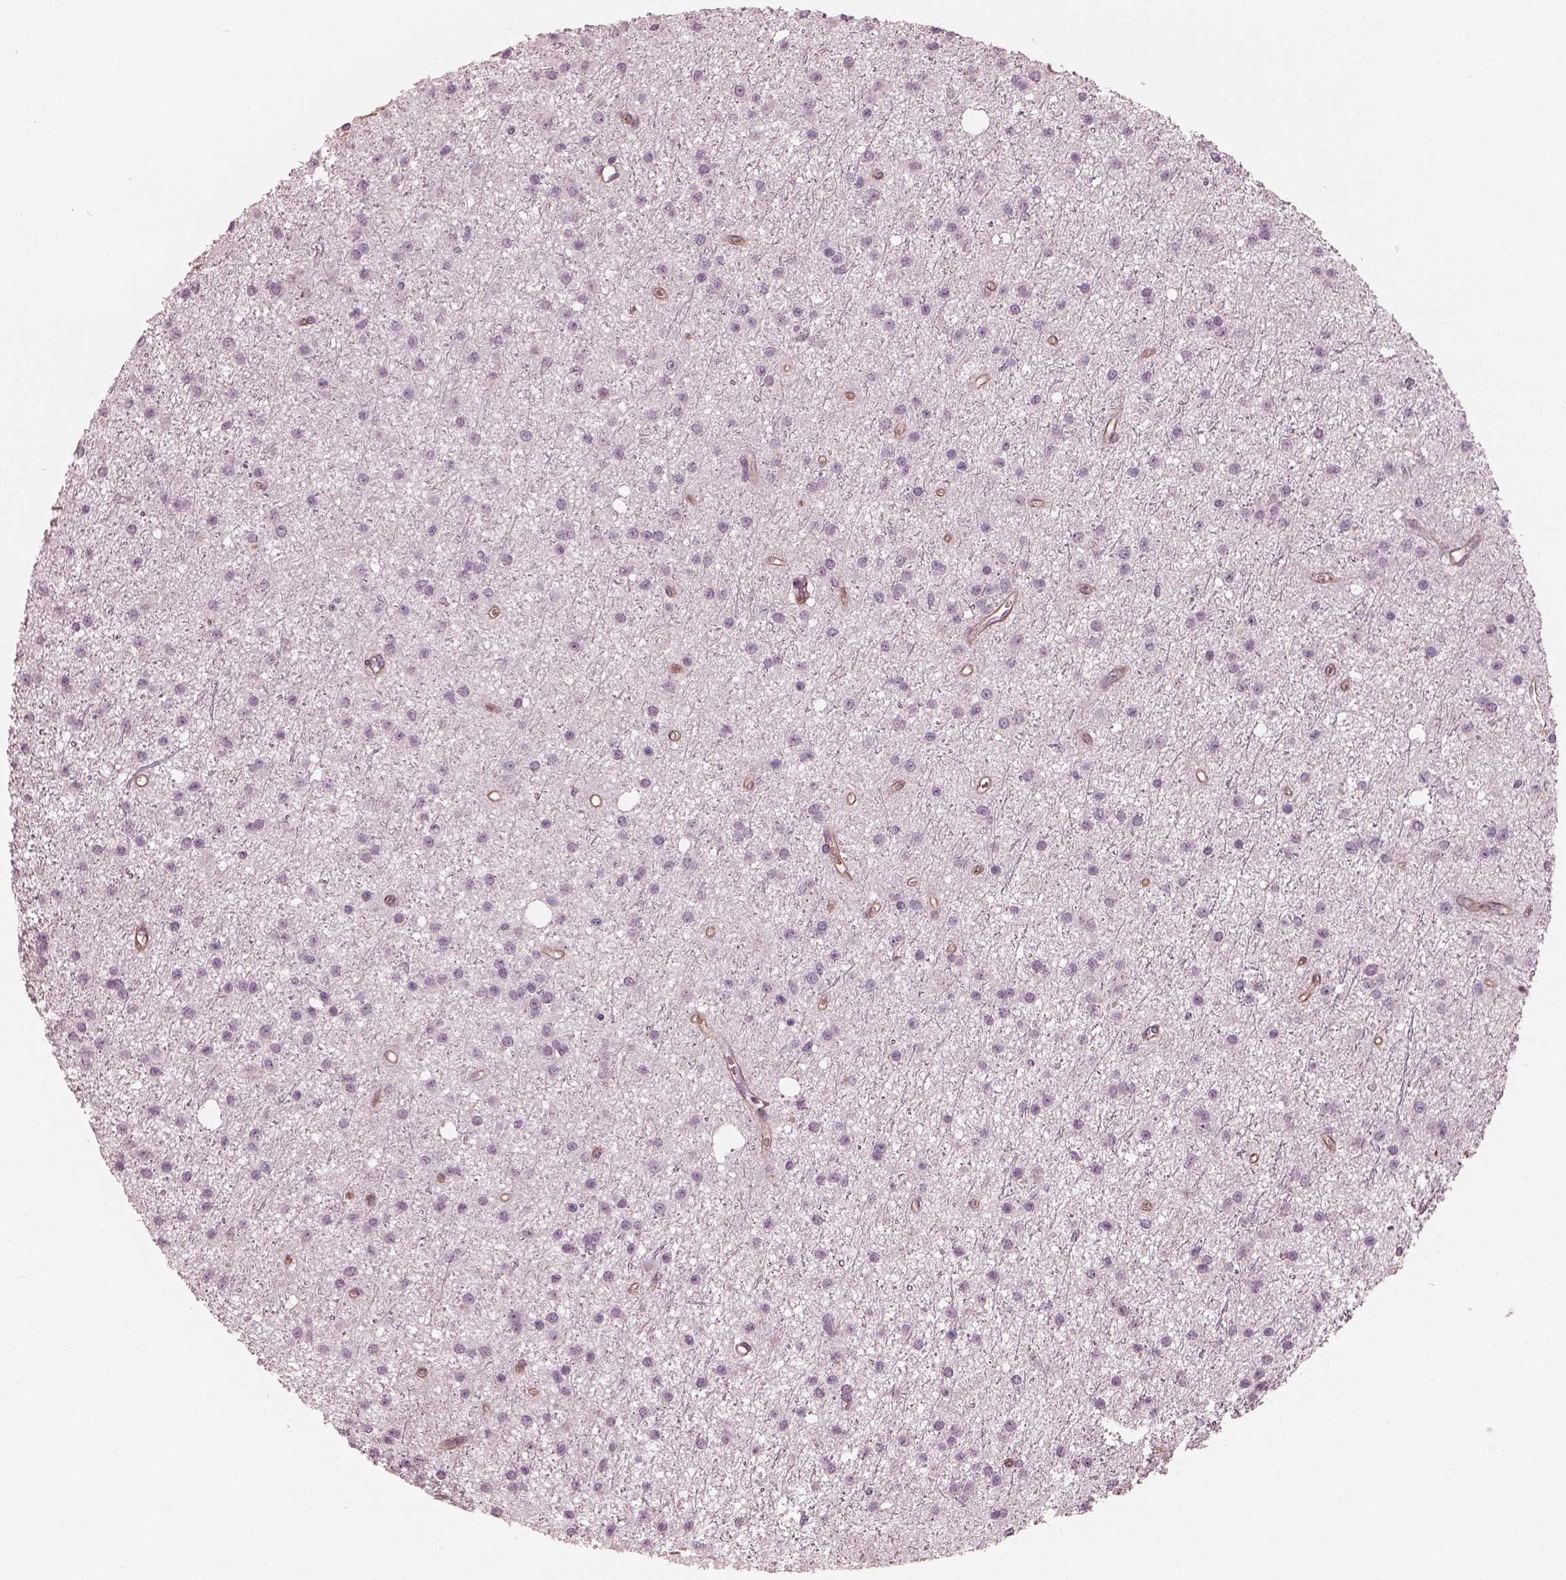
{"staining": {"intensity": "negative", "quantity": "none", "location": "none"}, "tissue": "glioma", "cell_type": "Tumor cells", "image_type": "cancer", "snomed": [{"axis": "morphology", "description": "Glioma, malignant, Low grade"}, {"axis": "topography", "description": "Brain"}], "caption": "Malignant low-grade glioma was stained to show a protein in brown. There is no significant positivity in tumor cells.", "gene": "EIF4E1B", "patient": {"sex": "male", "age": 27}}